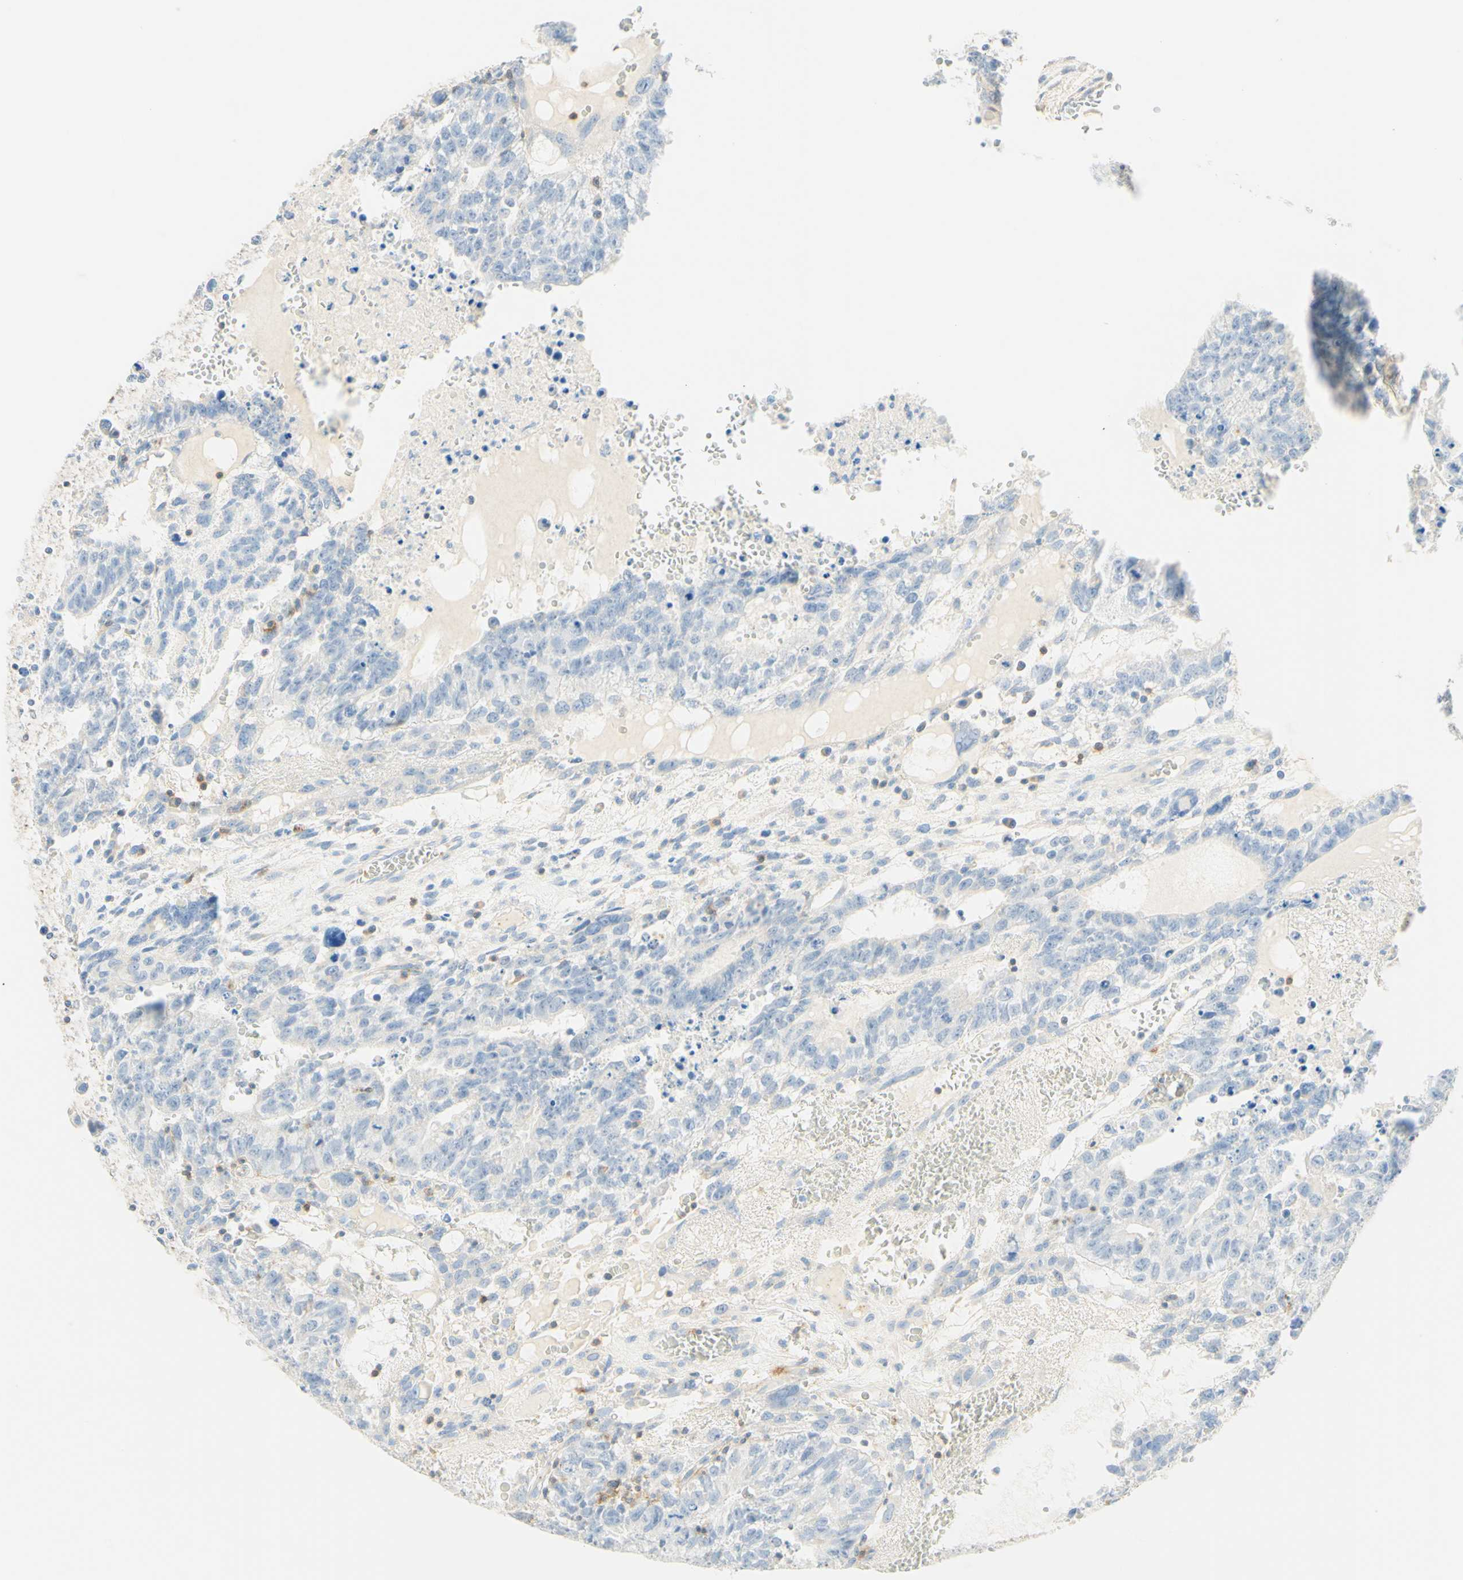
{"staining": {"intensity": "negative", "quantity": "none", "location": "none"}, "tissue": "testis cancer", "cell_type": "Tumor cells", "image_type": "cancer", "snomed": [{"axis": "morphology", "description": "Seminoma, NOS"}, {"axis": "morphology", "description": "Carcinoma, Embryonal, NOS"}, {"axis": "topography", "description": "Testis"}], "caption": "Protein analysis of testis cancer reveals no significant staining in tumor cells.", "gene": "LAT", "patient": {"sex": "male", "age": 52}}